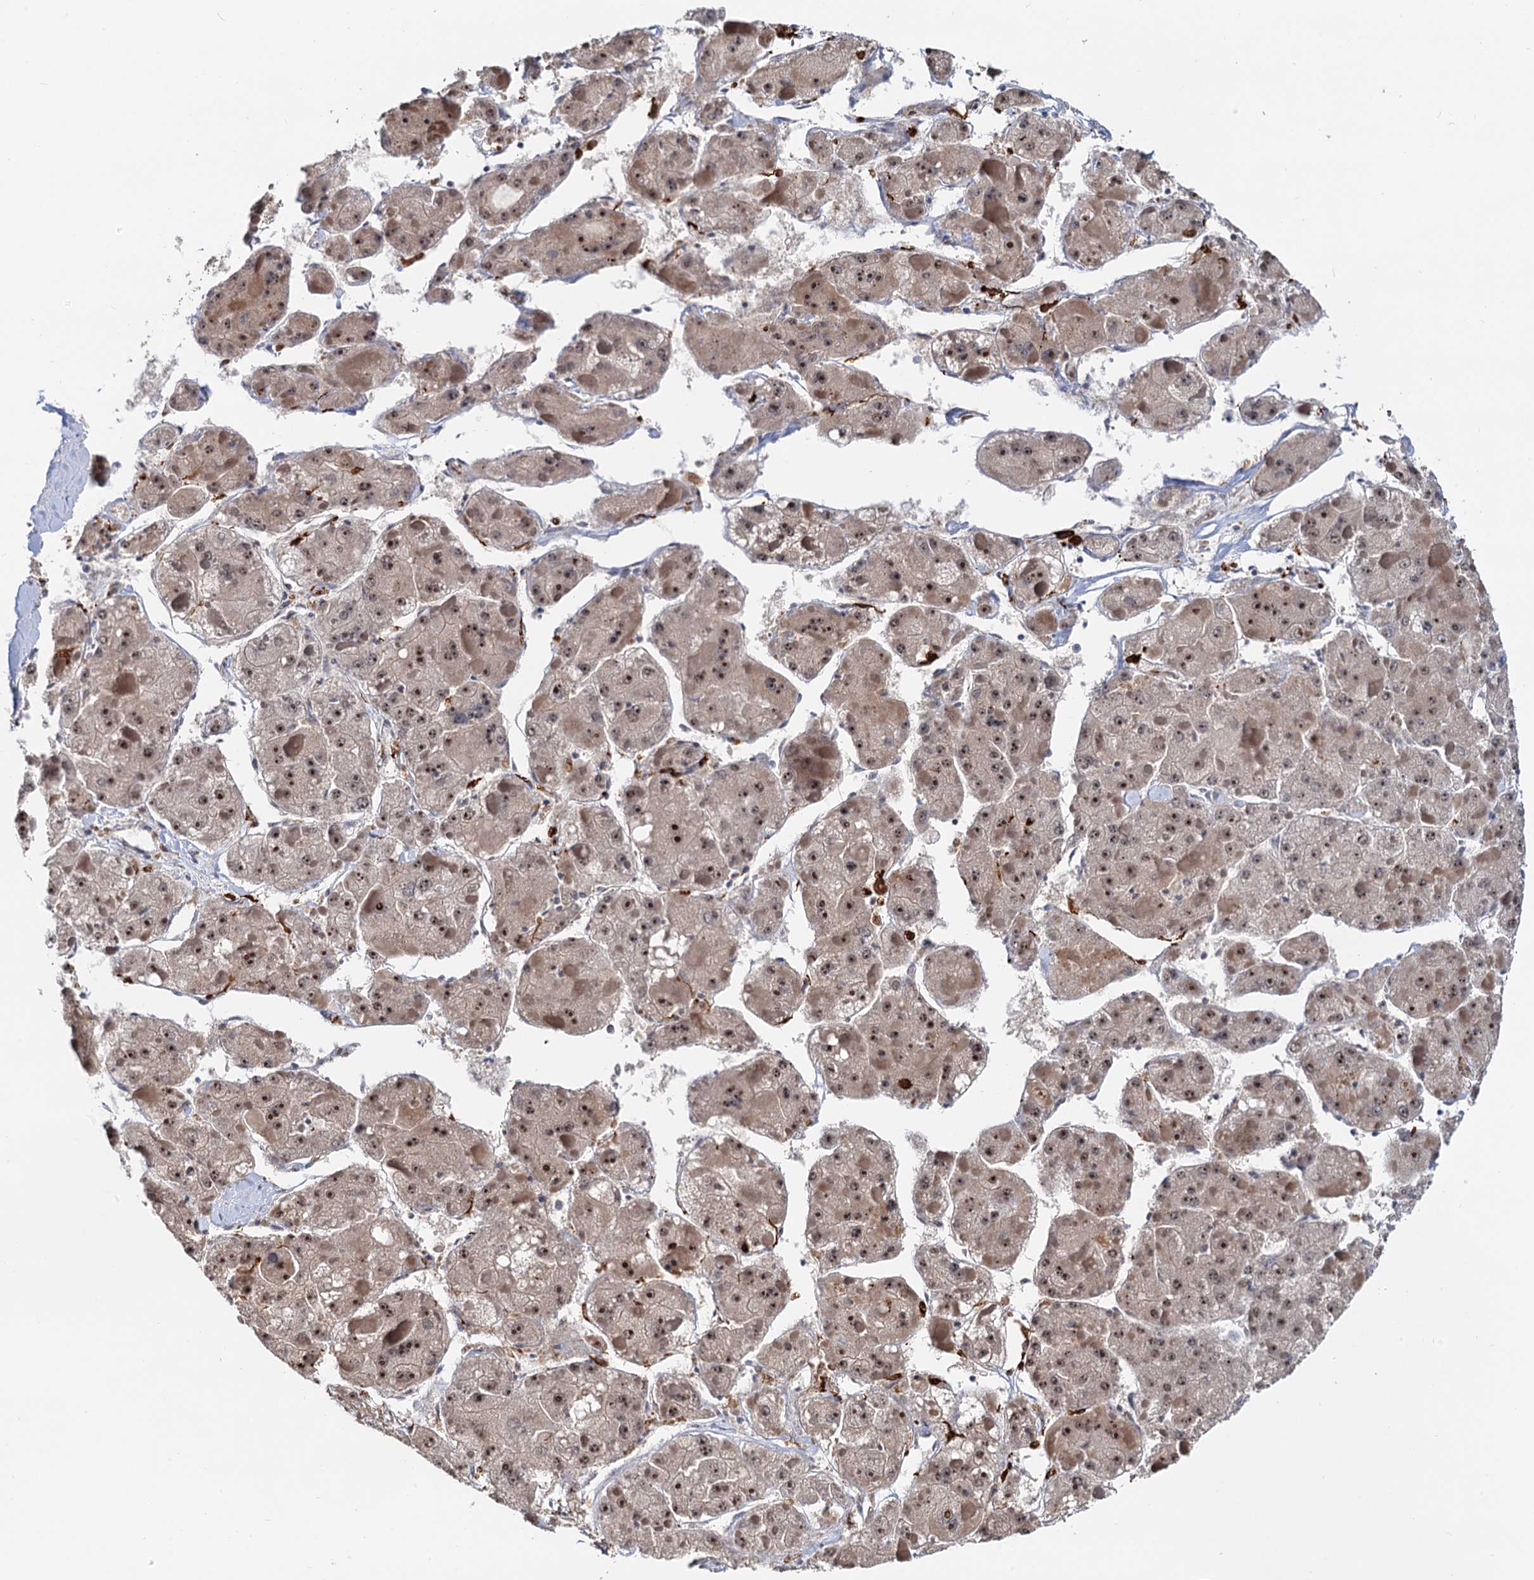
{"staining": {"intensity": "moderate", "quantity": ">75%", "location": "cytoplasmic/membranous,nuclear"}, "tissue": "liver cancer", "cell_type": "Tumor cells", "image_type": "cancer", "snomed": [{"axis": "morphology", "description": "Carcinoma, Hepatocellular, NOS"}, {"axis": "topography", "description": "Liver"}], "caption": "A photomicrograph of hepatocellular carcinoma (liver) stained for a protein exhibits moderate cytoplasmic/membranous and nuclear brown staining in tumor cells.", "gene": "NAT10", "patient": {"sex": "female", "age": 73}}